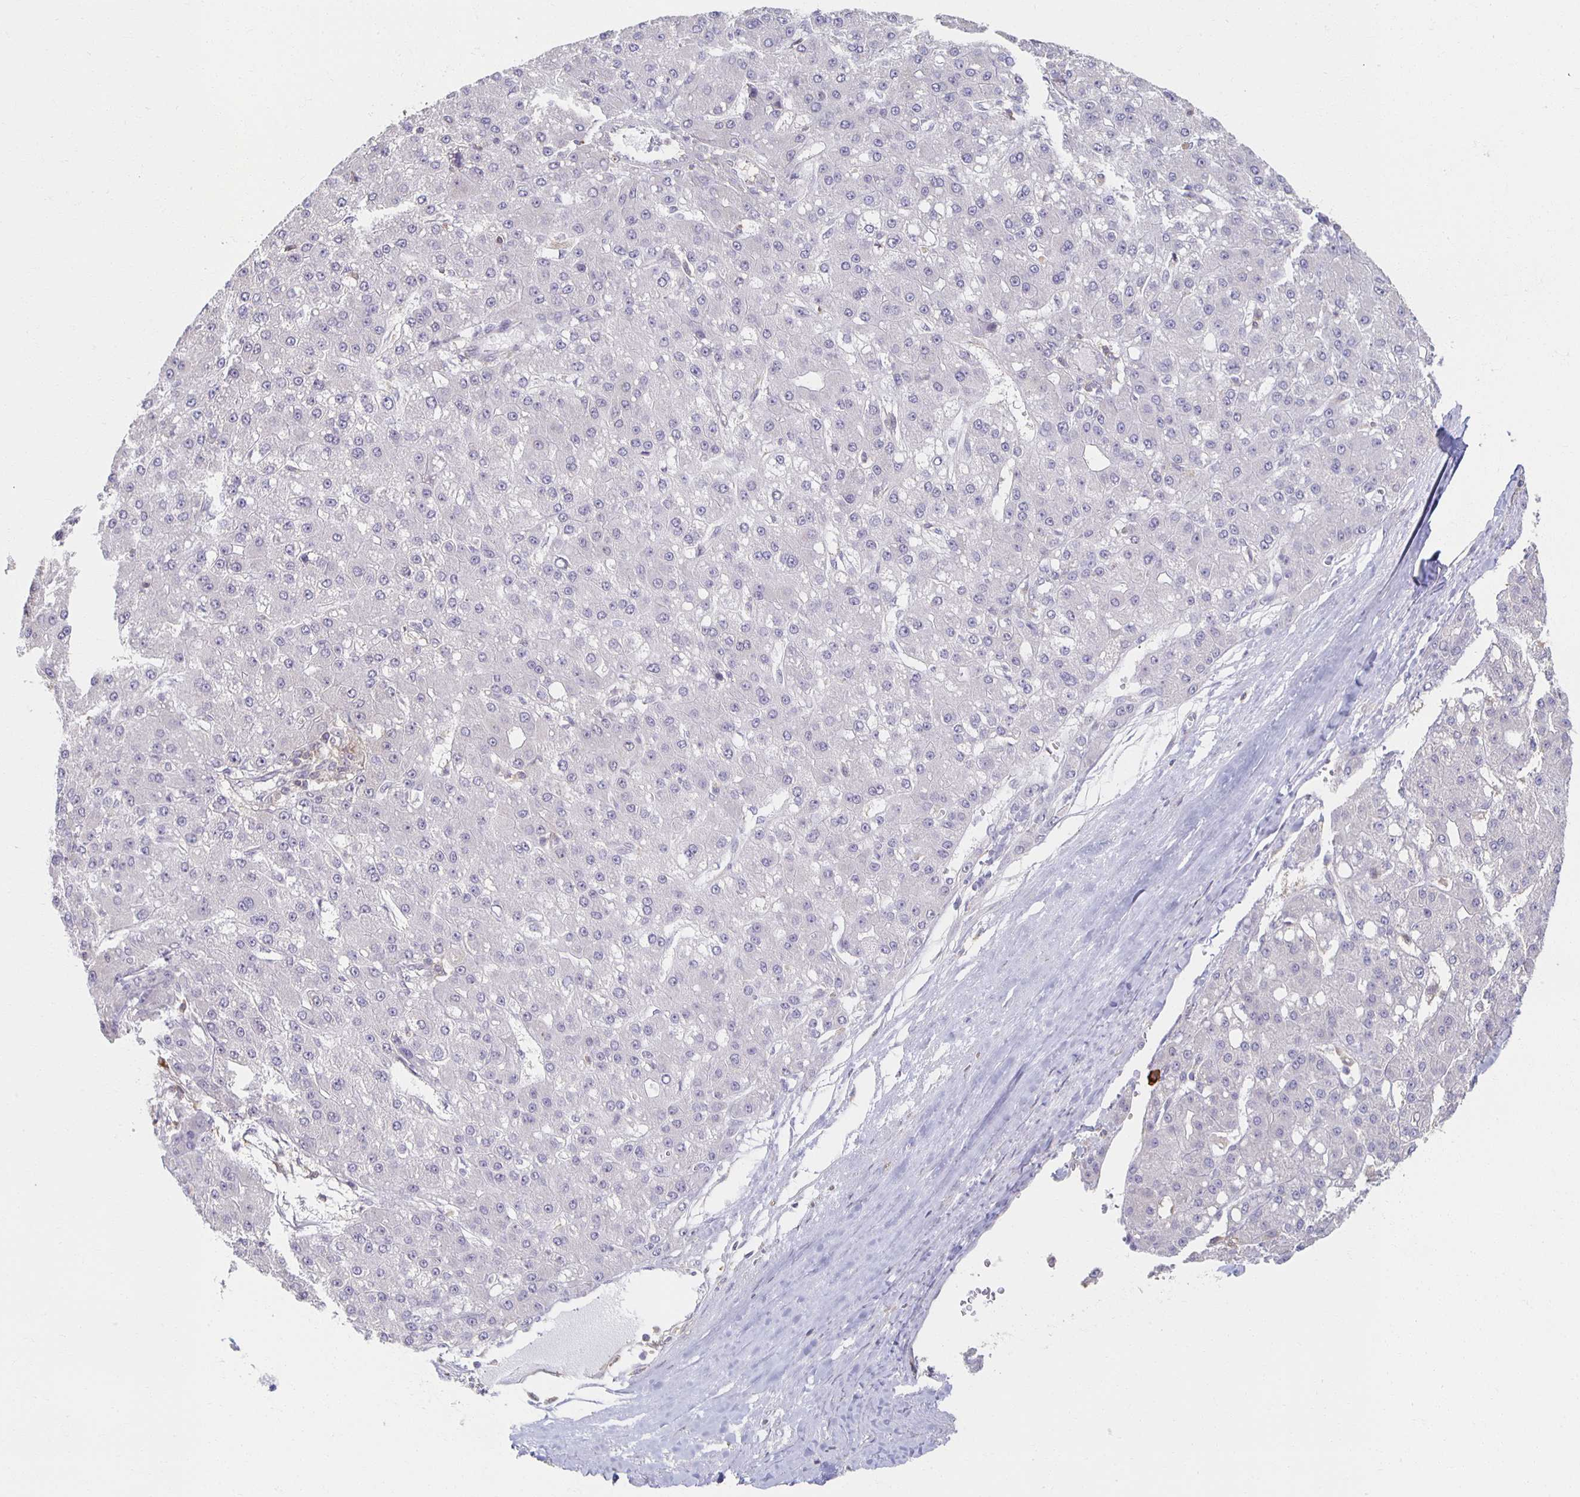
{"staining": {"intensity": "negative", "quantity": "none", "location": "none"}, "tissue": "liver cancer", "cell_type": "Tumor cells", "image_type": "cancer", "snomed": [{"axis": "morphology", "description": "Carcinoma, Hepatocellular, NOS"}, {"axis": "topography", "description": "Liver"}], "caption": "There is no significant positivity in tumor cells of liver cancer.", "gene": "ZNF692", "patient": {"sex": "male", "age": 67}}